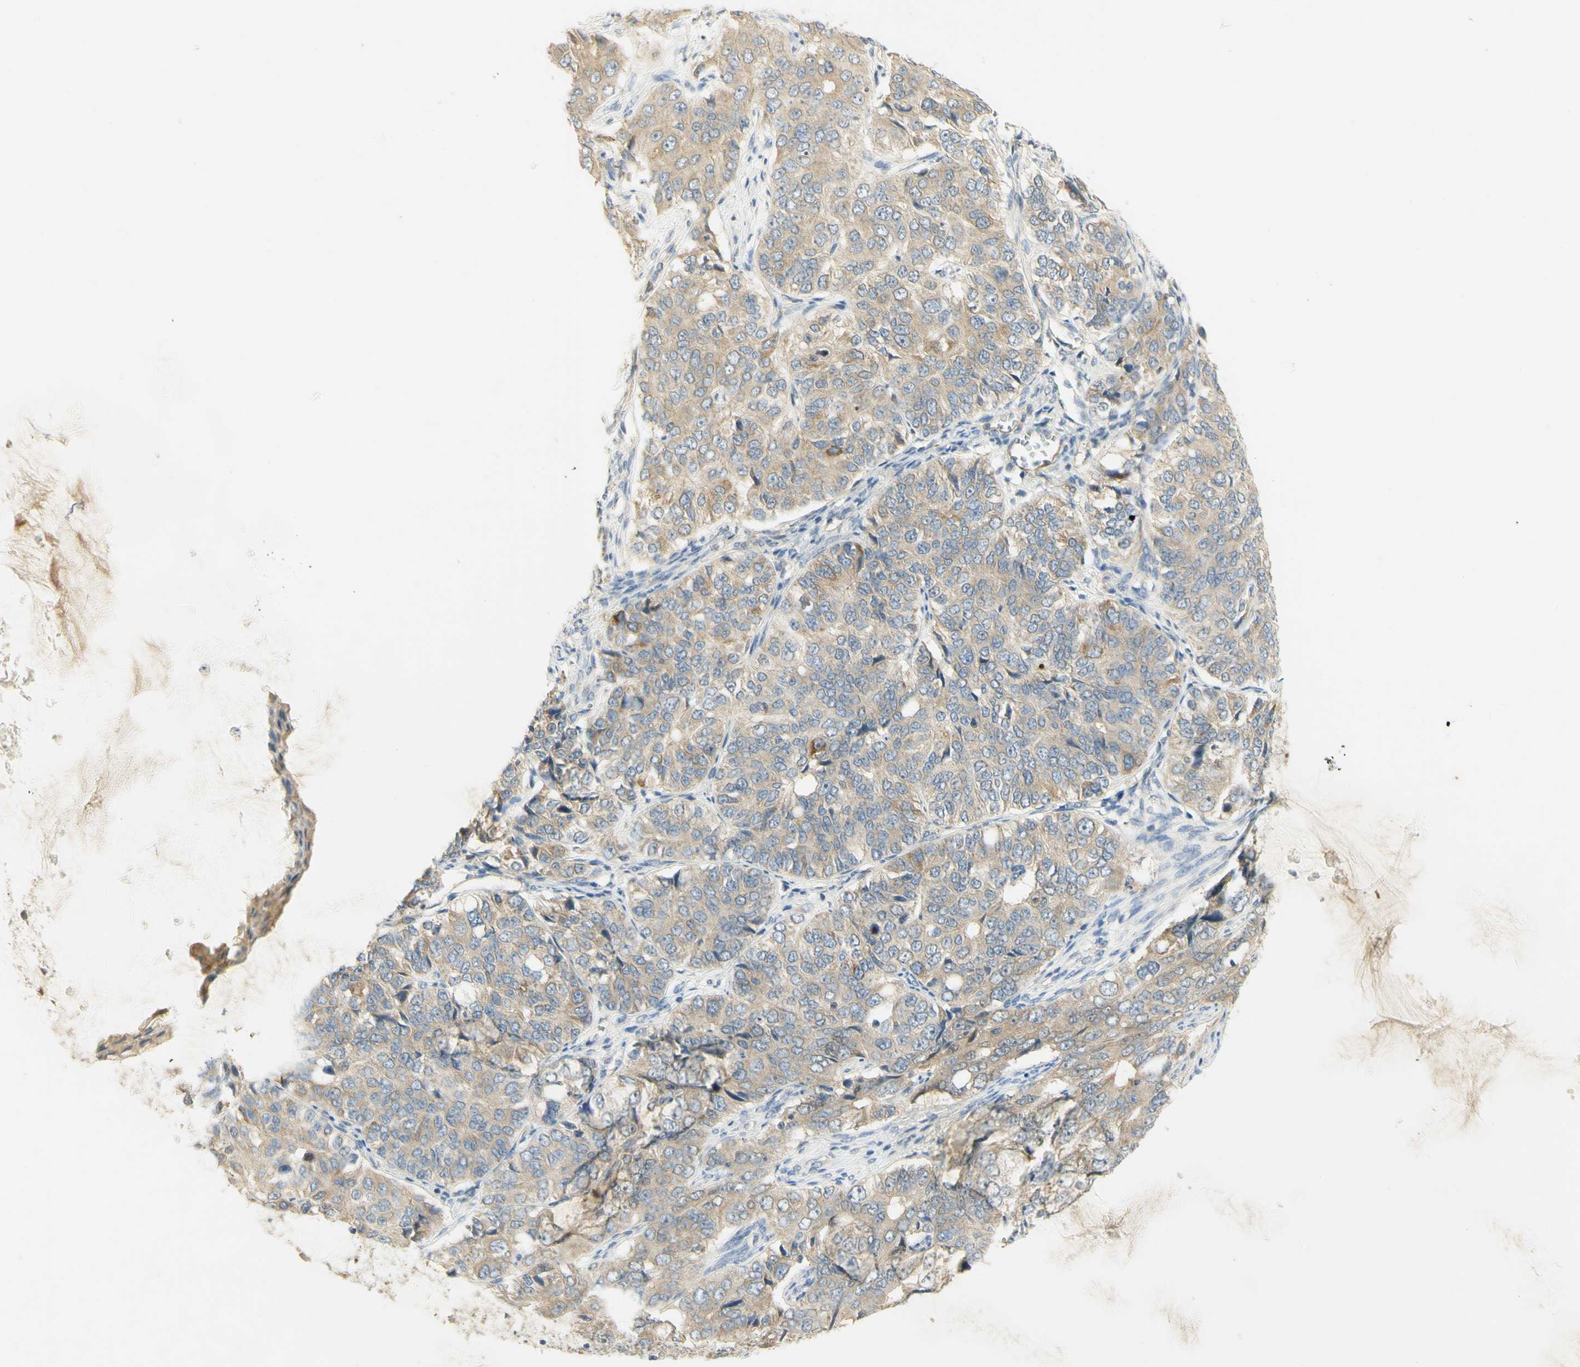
{"staining": {"intensity": "weak", "quantity": ">75%", "location": "cytoplasmic/membranous"}, "tissue": "ovarian cancer", "cell_type": "Tumor cells", "image_type": "cancer", "snomed": [{"axis": "morphology", "description": "Carcinoma, endometroid"}, {"axis": "topography", "description": "Ovary"}], "caption": "A high-resolution photomicrograph shows immunohistochemistry staining of ovarian endometroid carcinoma, which shows weak cytoplasmic/membranous staining in approximately >75% of tumor cells. (DAB IHC, brown staining for protein, blue staining for nuclei).", "gene": "KIF11", "patient": {"sex": "female", "age": 51}}